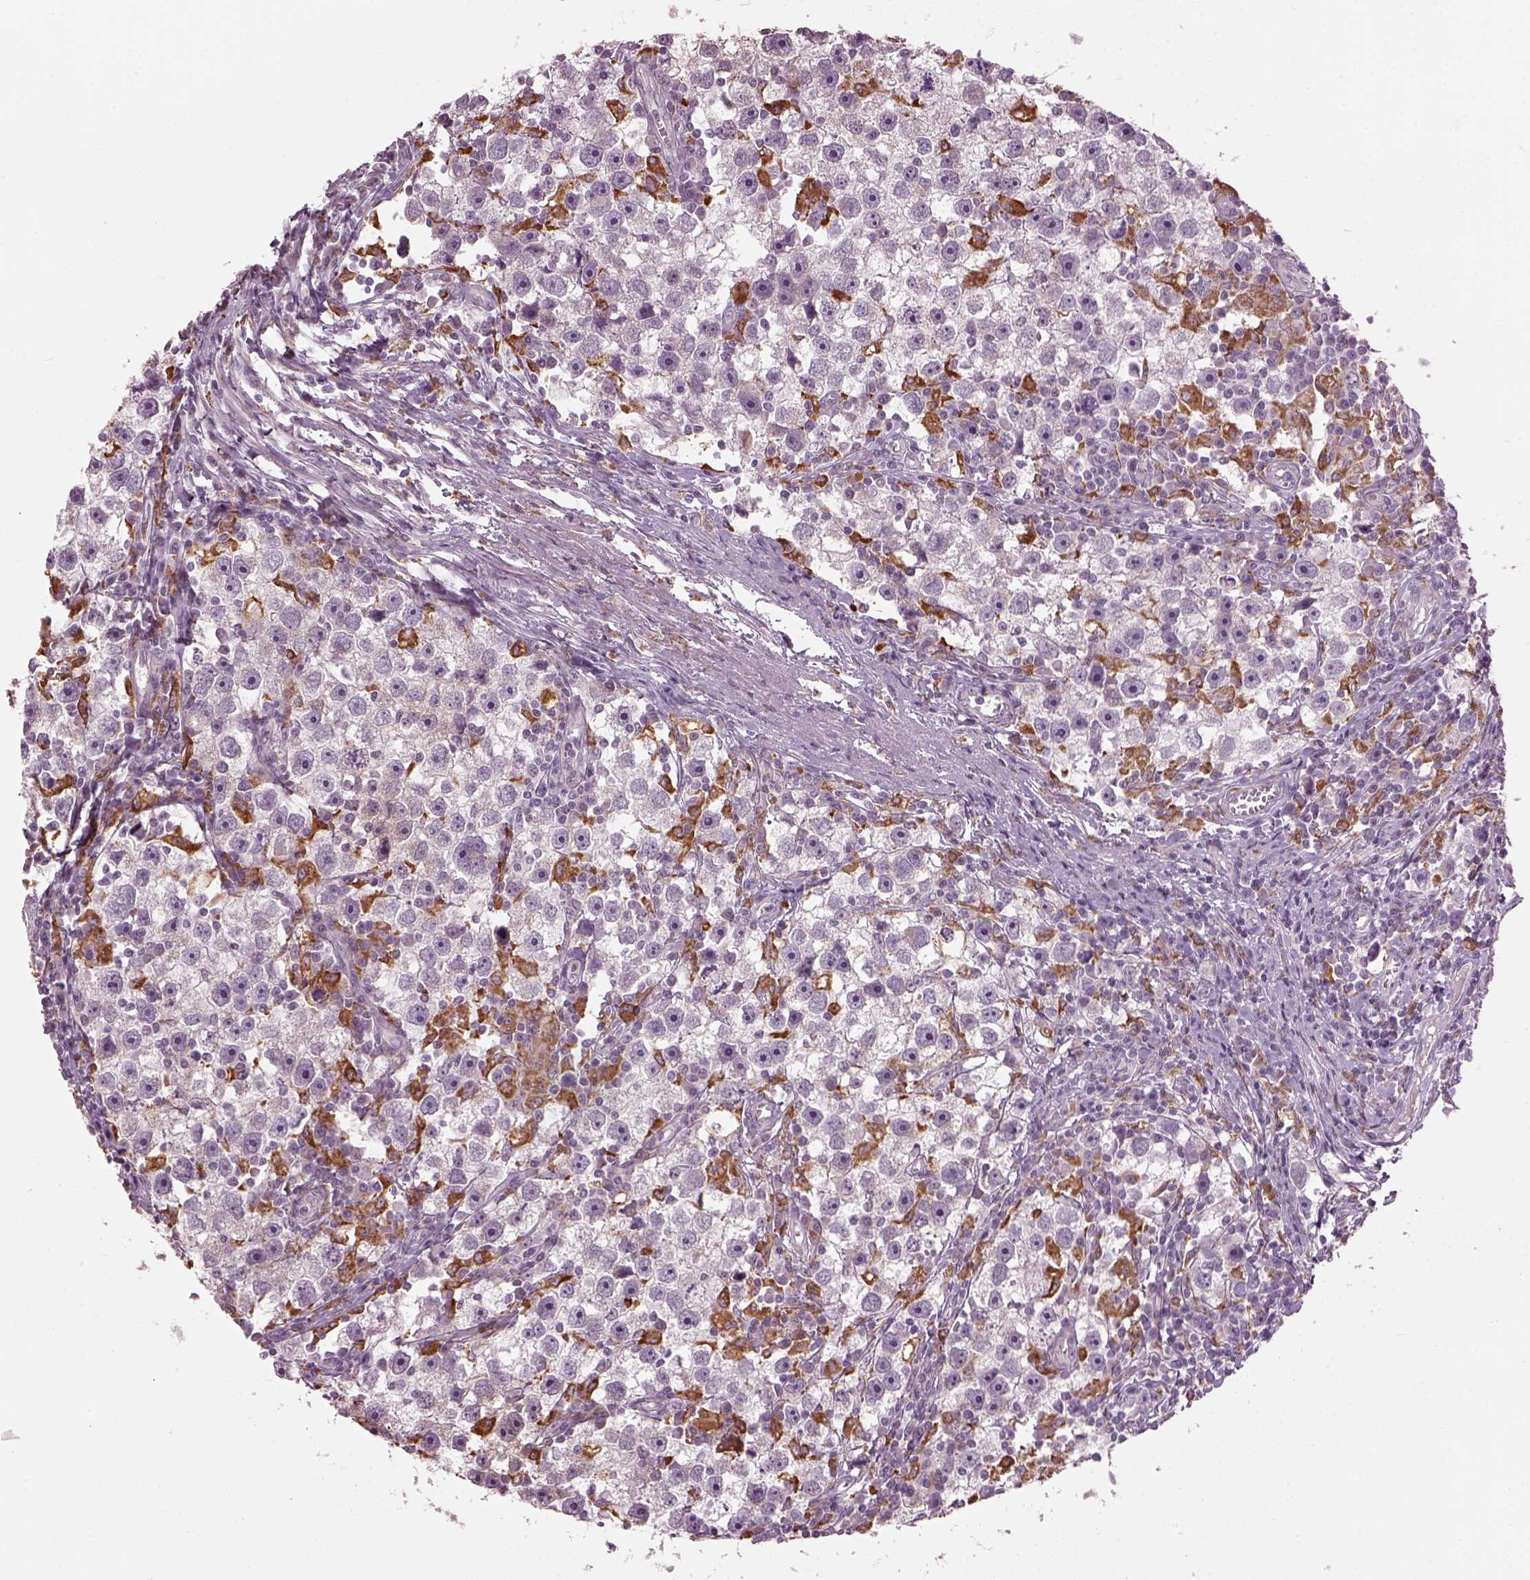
{"staining": {"intensity": "negative", "quantity": "none", "location": "none"}, "tissue": "testis cancer", "cell_type": "Tumor cells", "image_type": "cancer", "snomed": [{"axis": "morphology", "description": "Seminoma, NOS"}, {"axis": "topography", "description": "Testis"}], "caption": "Immunohistochemical staining of testis cancer (seminoma) demonstrates no significant positivity in tumor cells.", "gene": "TMEM231", "patient": {"sex": "male", "age": 30}}